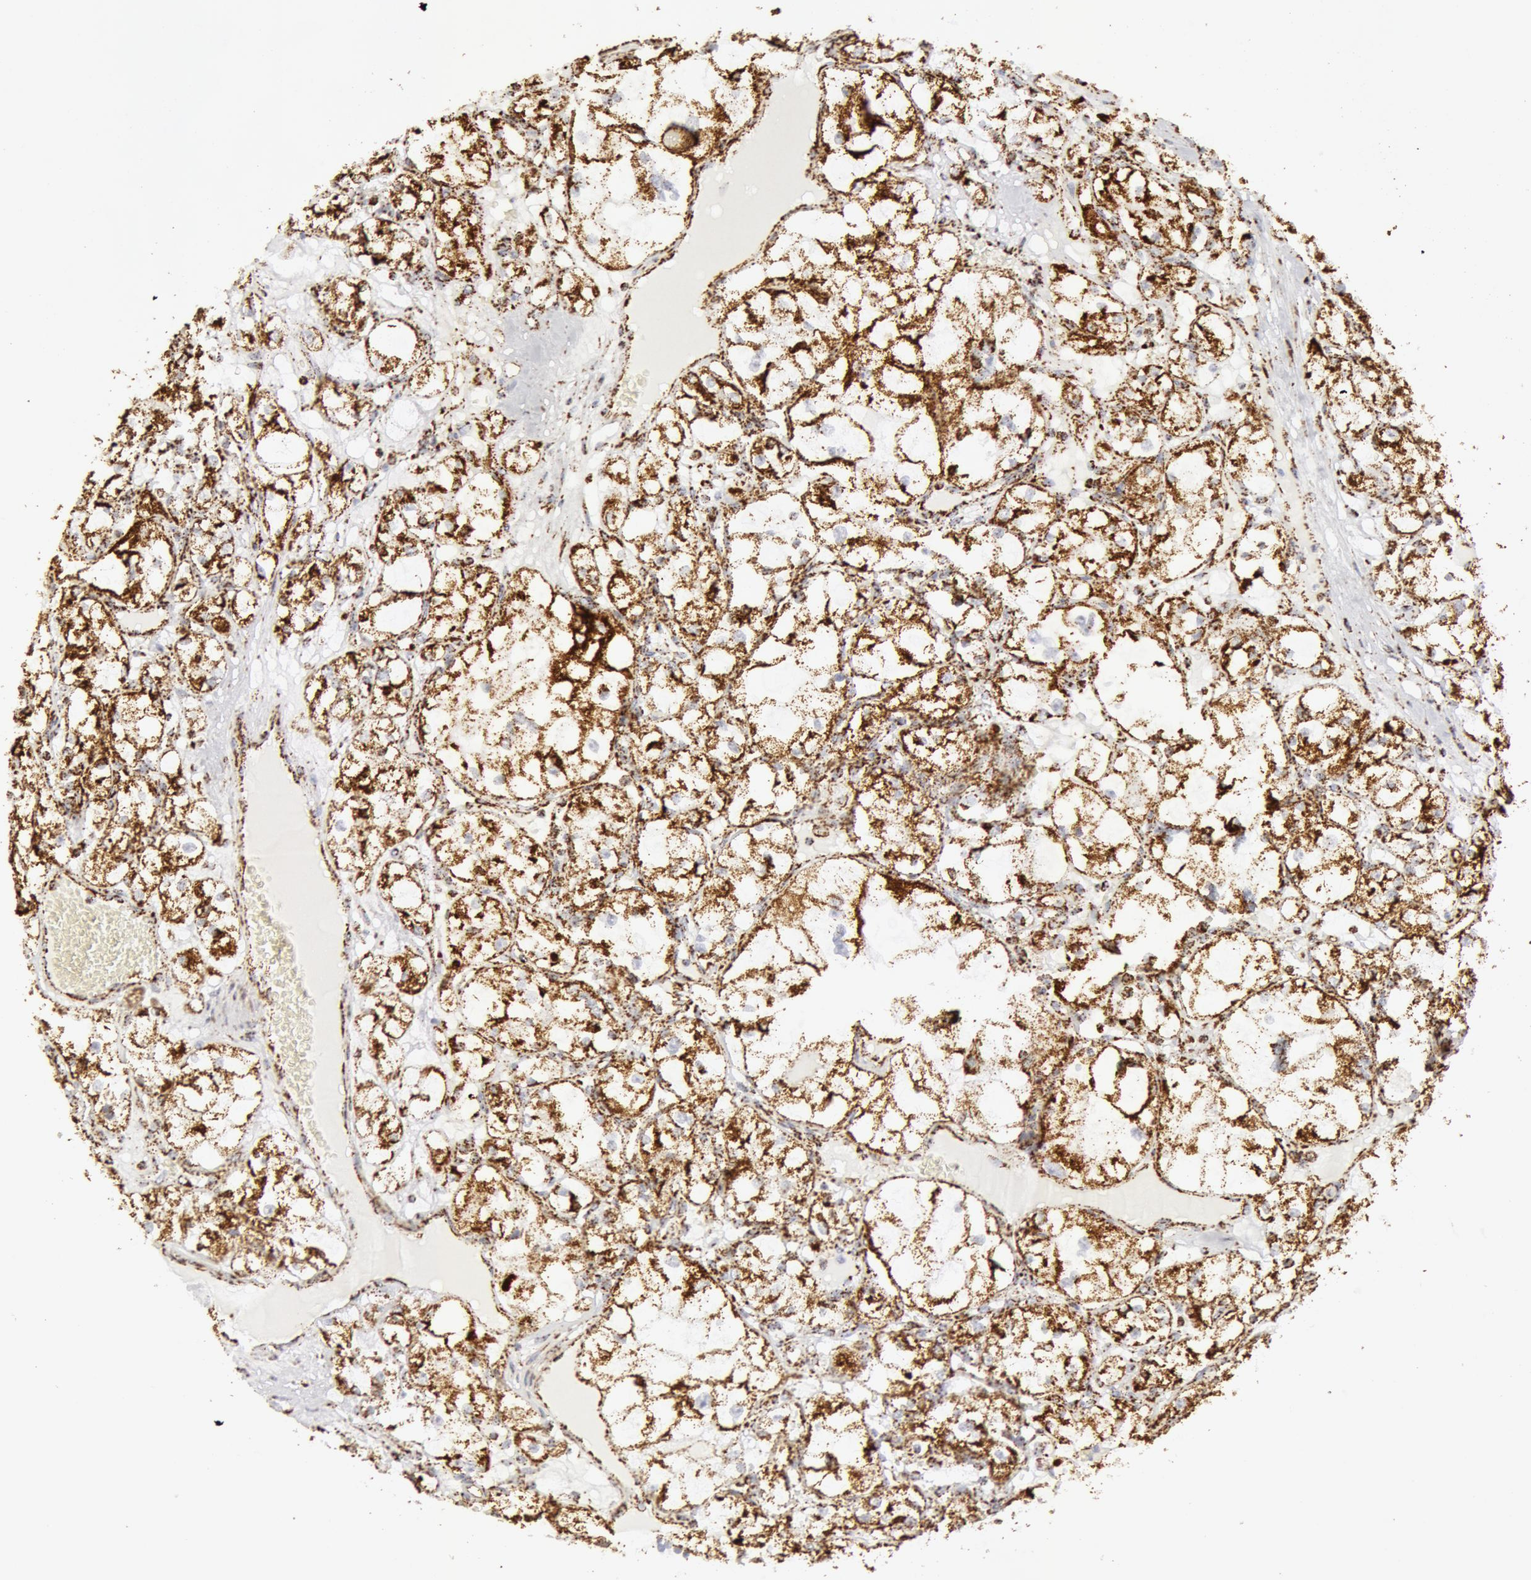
{"staining": {"intensity": "strong", "quantity": ">75%", "location": "cytoplasmic/membranous"}, "tissue": "renal cancer", "cell_type": "Tumor cells", "image_type": "cancer", "snomed": [{"axis": "morphology", "description": "Adenocarcinoma, NOS"}, {"axis": "topography", "description": "Kidney"}], "caption": "Immunohistochemistry staining of renal cancer (adenocarcinoma), which shows high levels of strong cytoplasmic/membranous staining in about >75% of tumor cells indicating strong cytoplasmic/membranous protein staining. The staining was performed using DAB (brown) for protein detection and nuclei were counterstained in hematoxylin (blue).", "gene": "ATP5F1B", "patient": {"sex": "male", "age": 61}}